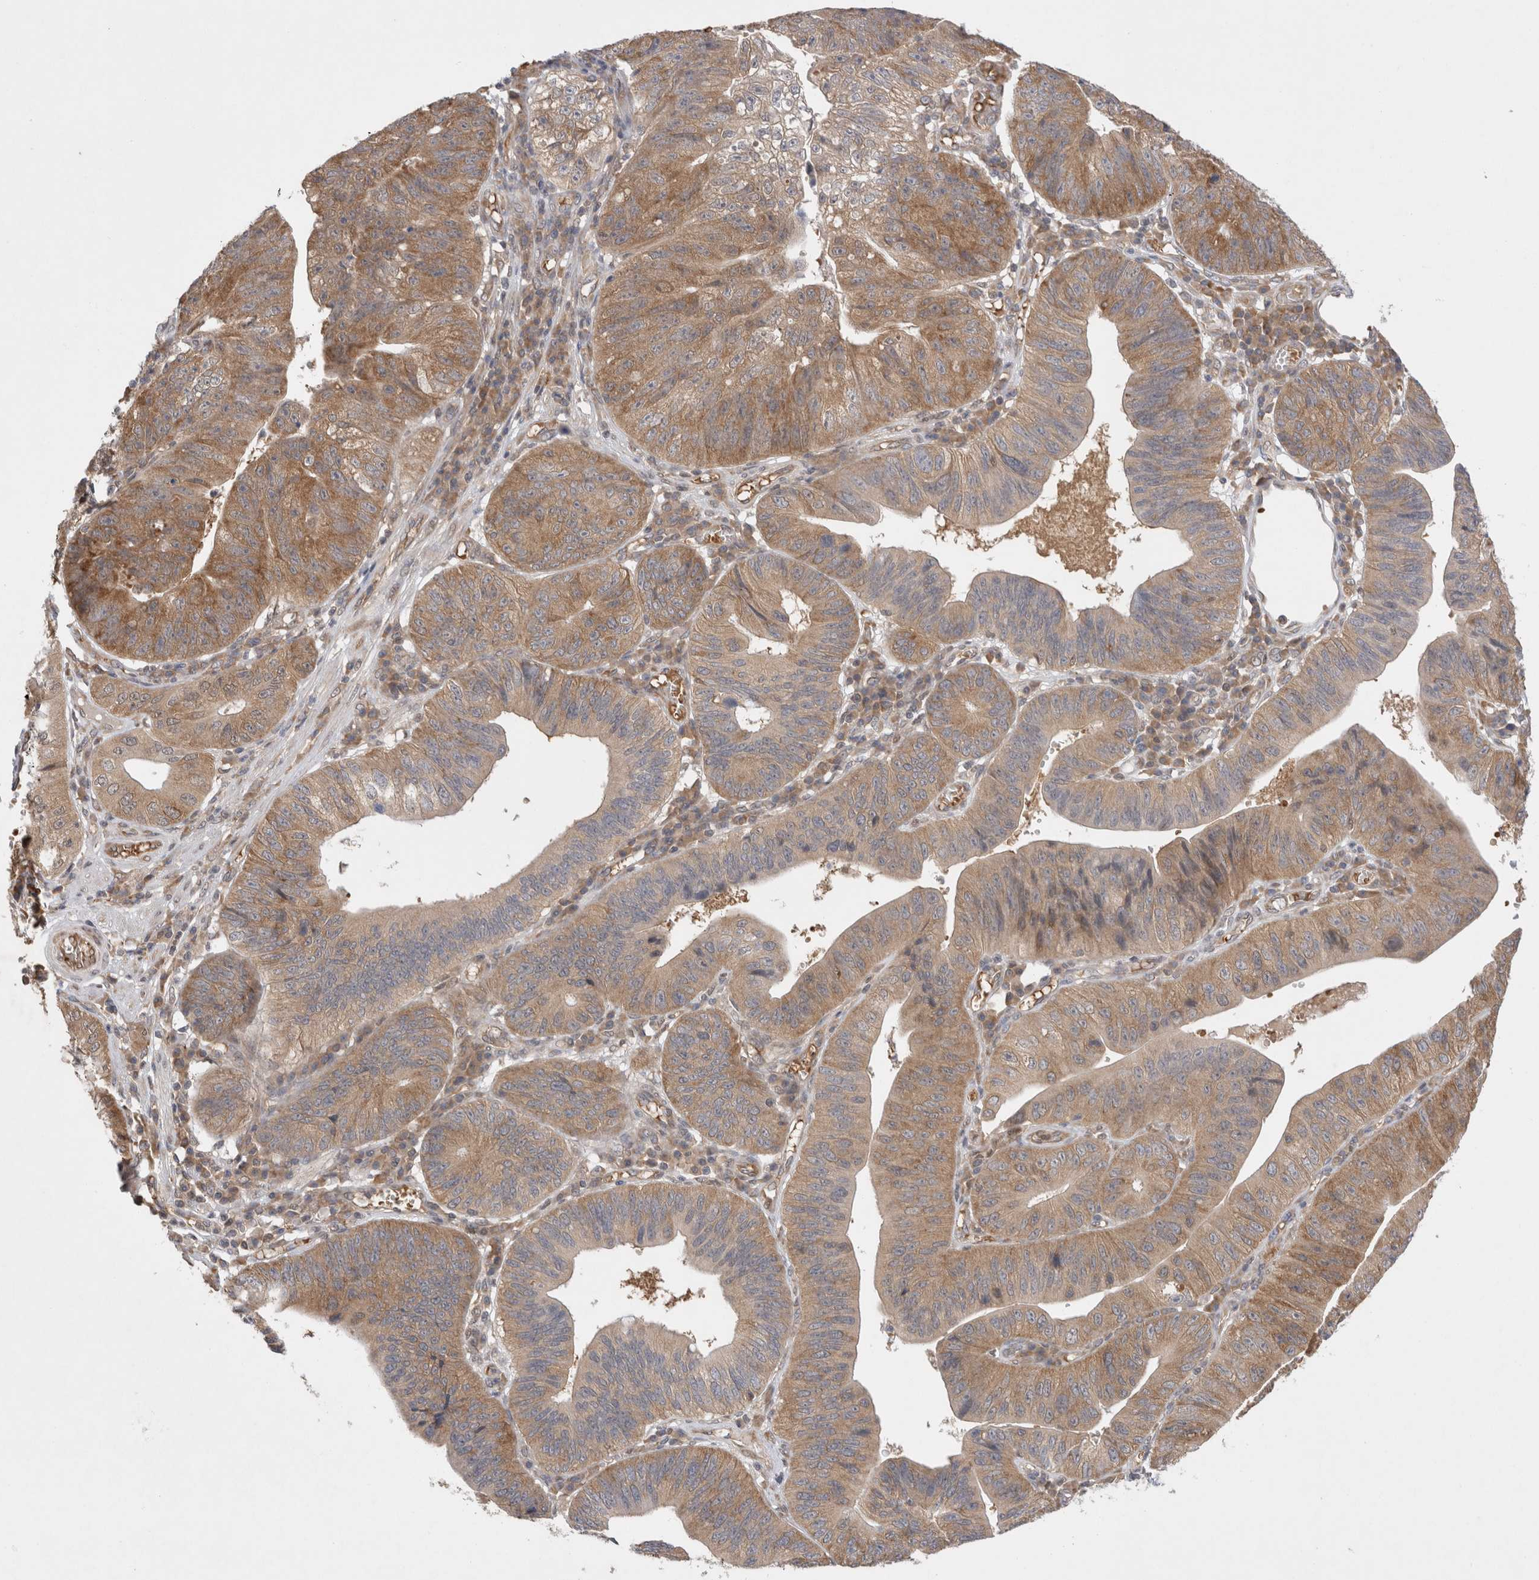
{"staining": {"intensity": "moderate", "quantity": ">75%", "location": "cytoplasmic/membranous"}, "tissue": "stomach cancer", "cell_type": "Tumor cells", "image_type": "cancer", "snomed": [{"axis": "morphology", "description": "Adenocarcinoma, NOS"}, {"axis": "topography", "description": "Stomach"}], "caption": "High-power microscopy captured an IHC histopathology image of stomach cancer, revealing moderate cytoplasmic/membranous staining in approximately >75% of tumor cells. The protein is stained brown, and the nuclei are stained in blue (DAB (3,3'-diaminobenzidine) IHC with brightfield microscopy, high magnification).", "gene": "EIF3E", "patient": {"sex": "male", "age": 59}}